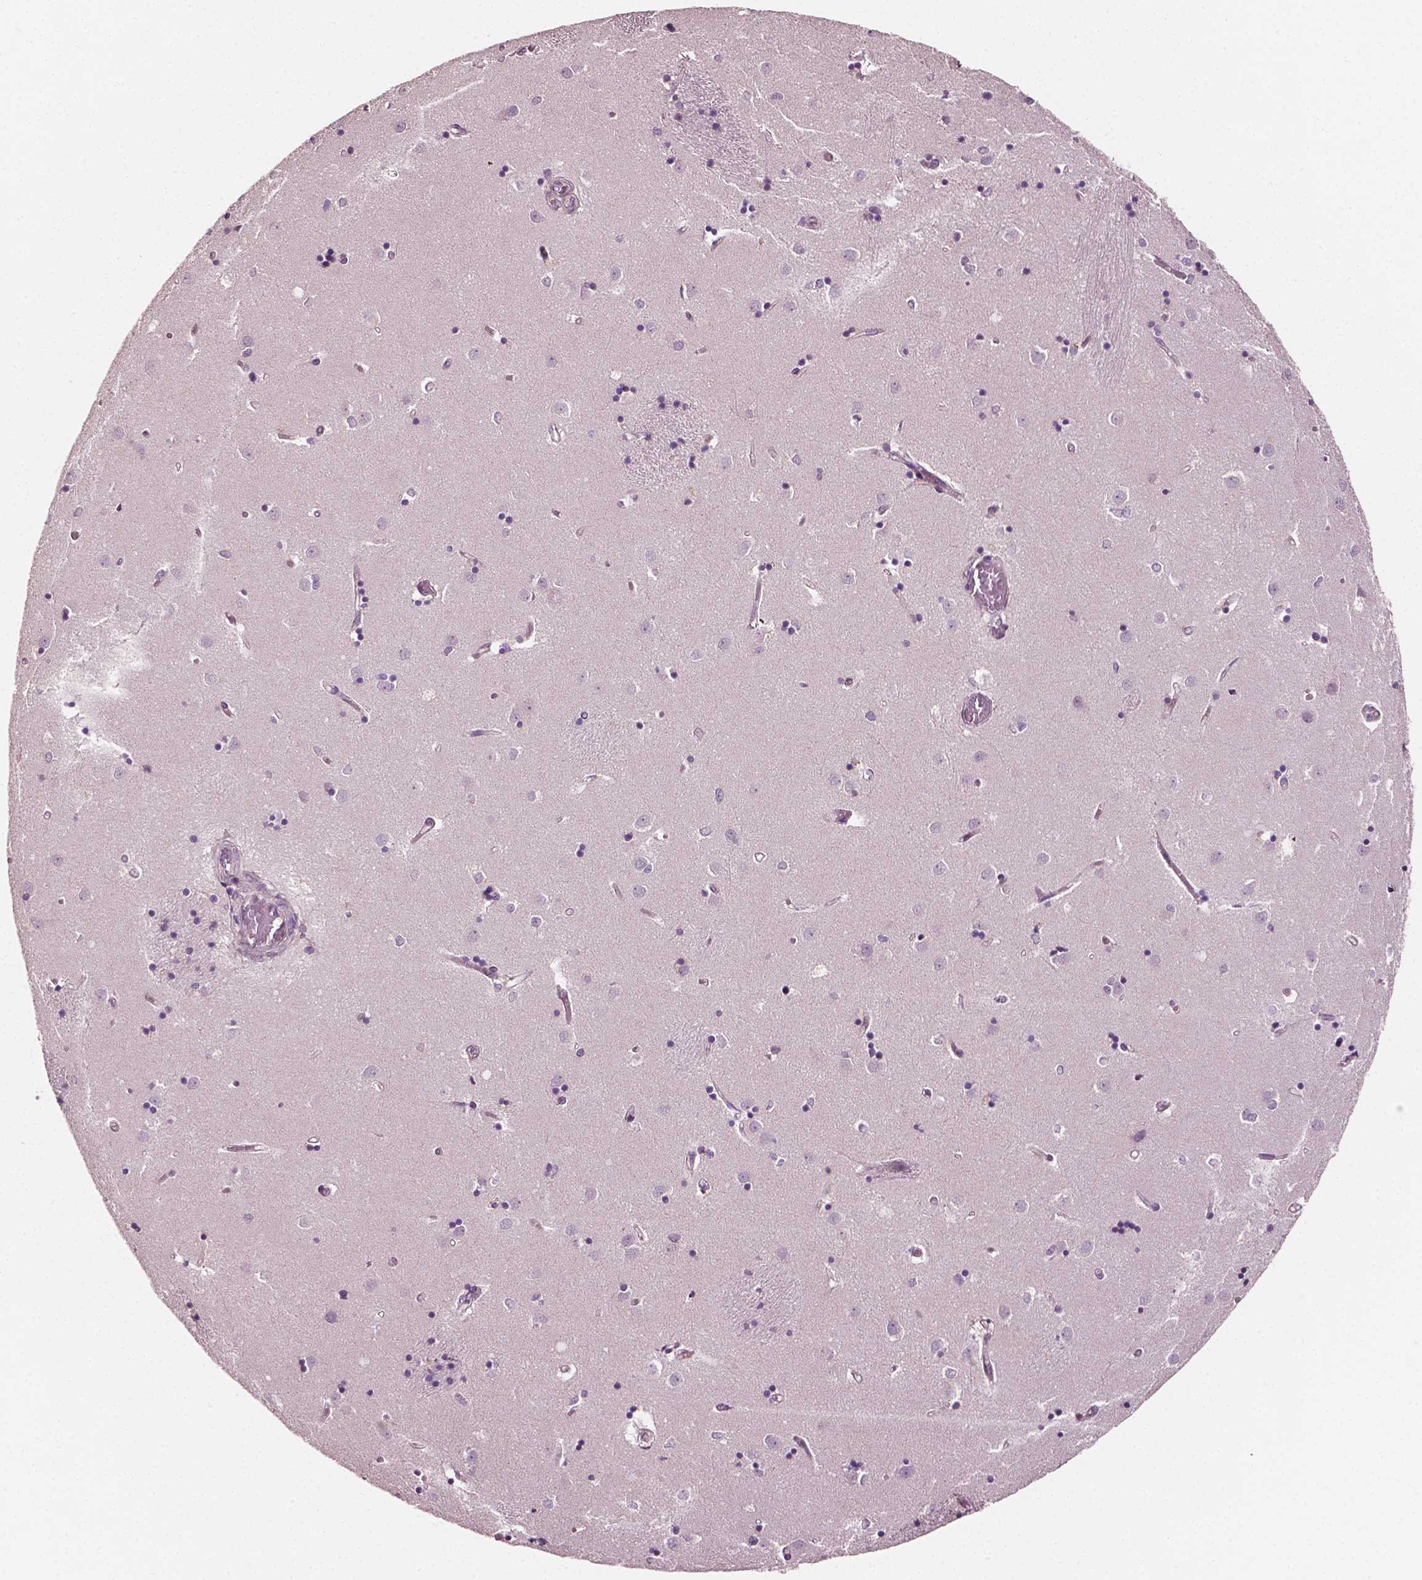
{"staining": {"intensity": "negative", "quantity": "none", "location": "none"}, "tissue": "caudate", "cell_type": "Glial cells", "image_type": "normal", "snomed": [{"axis": "morphology", "description": "Normal tissue, NOS"}, {"axis": "topography", "description": "Lateral ventricle wall"}], "caption": "A micrograph of human caudate is negative for staining in glial cells. (Brightfield microscopy of DAB immunohistochemistry (IHC) at high magnification).", "gene": "MCL1", "patient": {"sex": "male", "age": 54}}